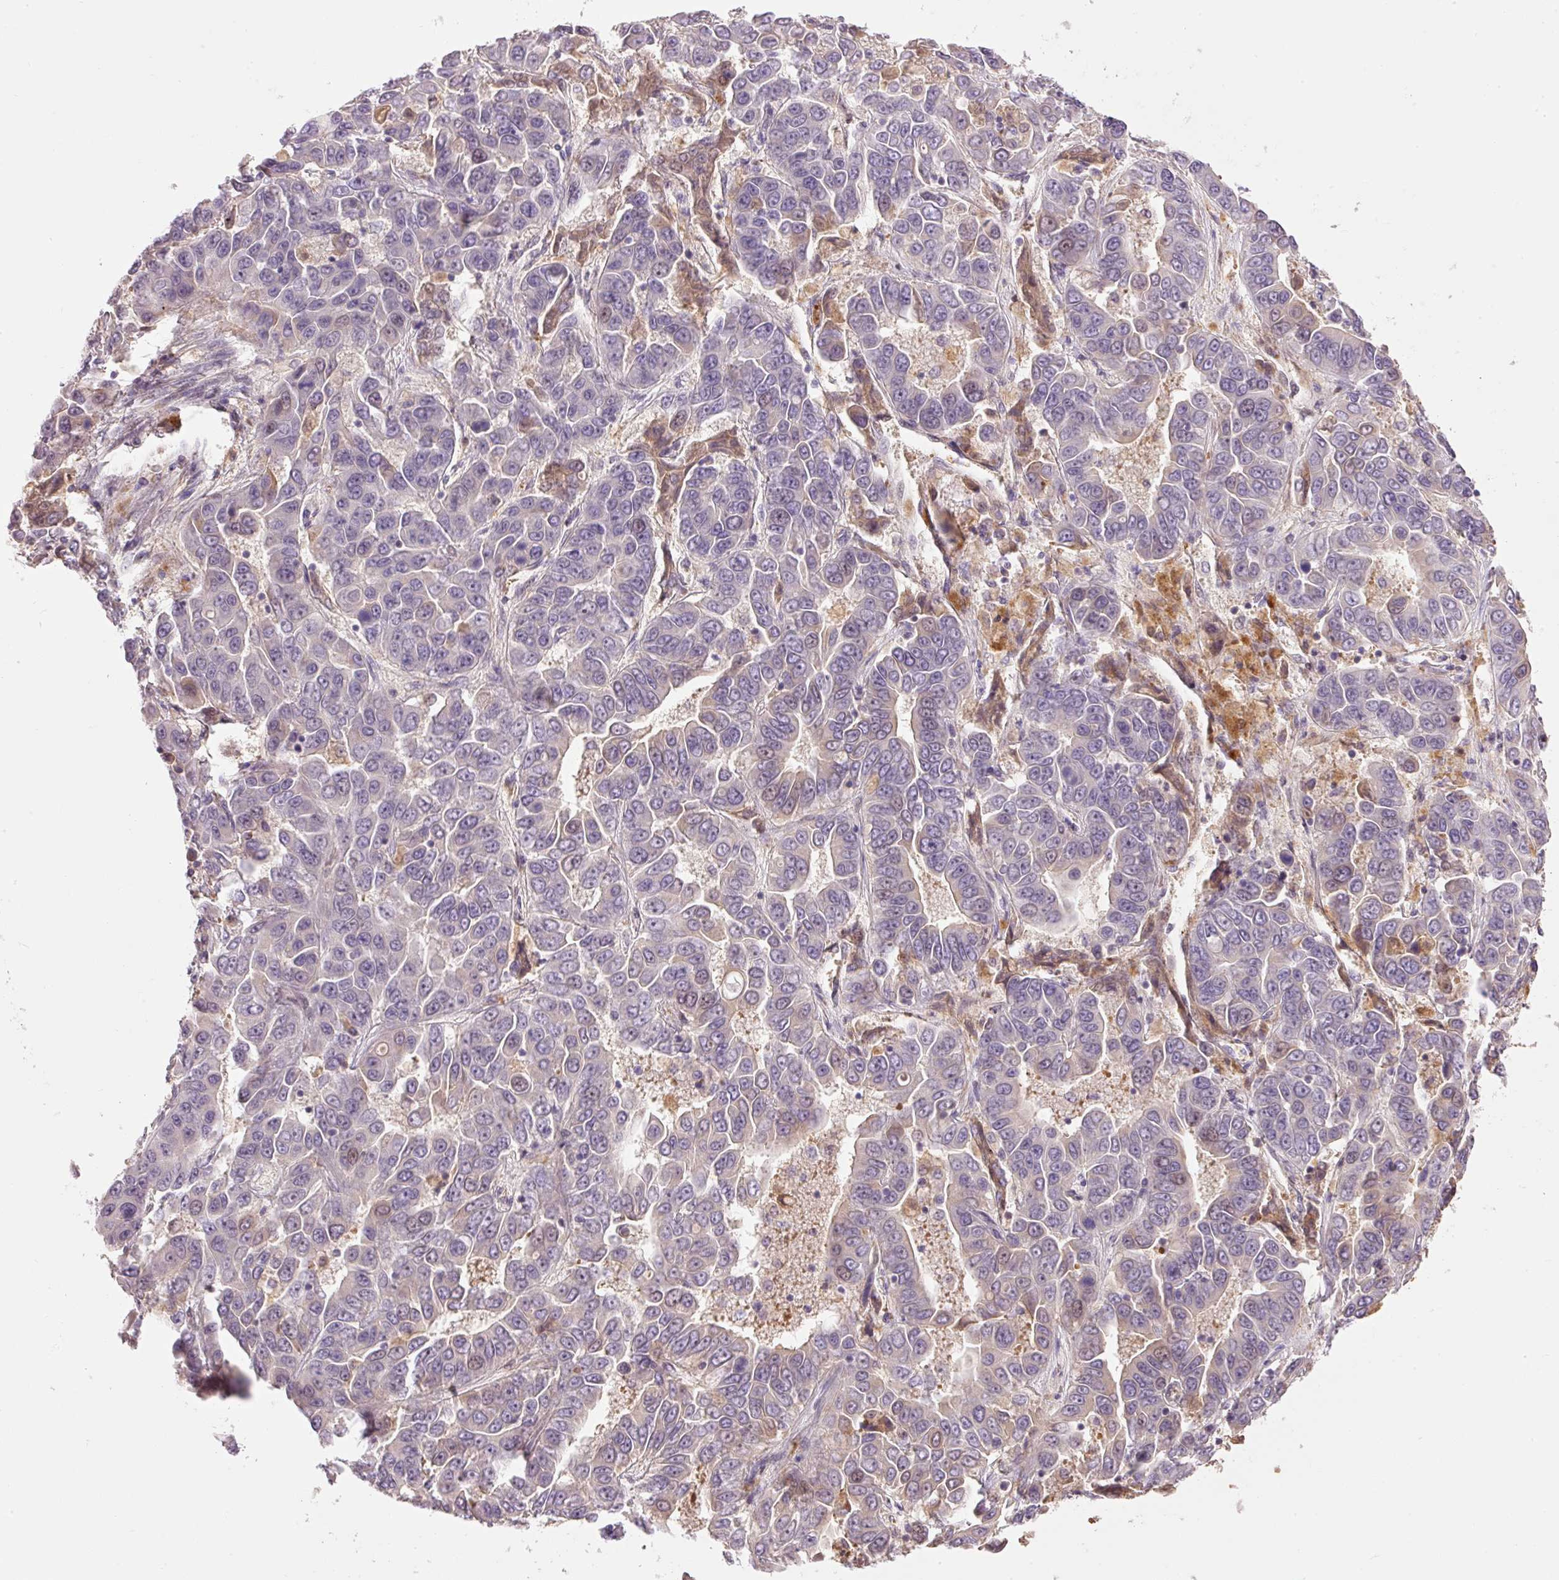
{"staining": {"intensity": "weak", "quantity": "<25%", "location": "cytoplasmic/membranous,nuclear"}, "tissue": "liver cancer", "cell_type": "Tumor cells", "image_type": "cancer", "snomed": [{"axis": "morphology", "description": "Cholangiocarcinoma"}, {"axis": "topography", "description": "Liver"}], "caption": "Tumor cells show no significant protein staining in liver cancer.", "gene": "CMTM8", "patient": {"sex": "female", "age": 52}}